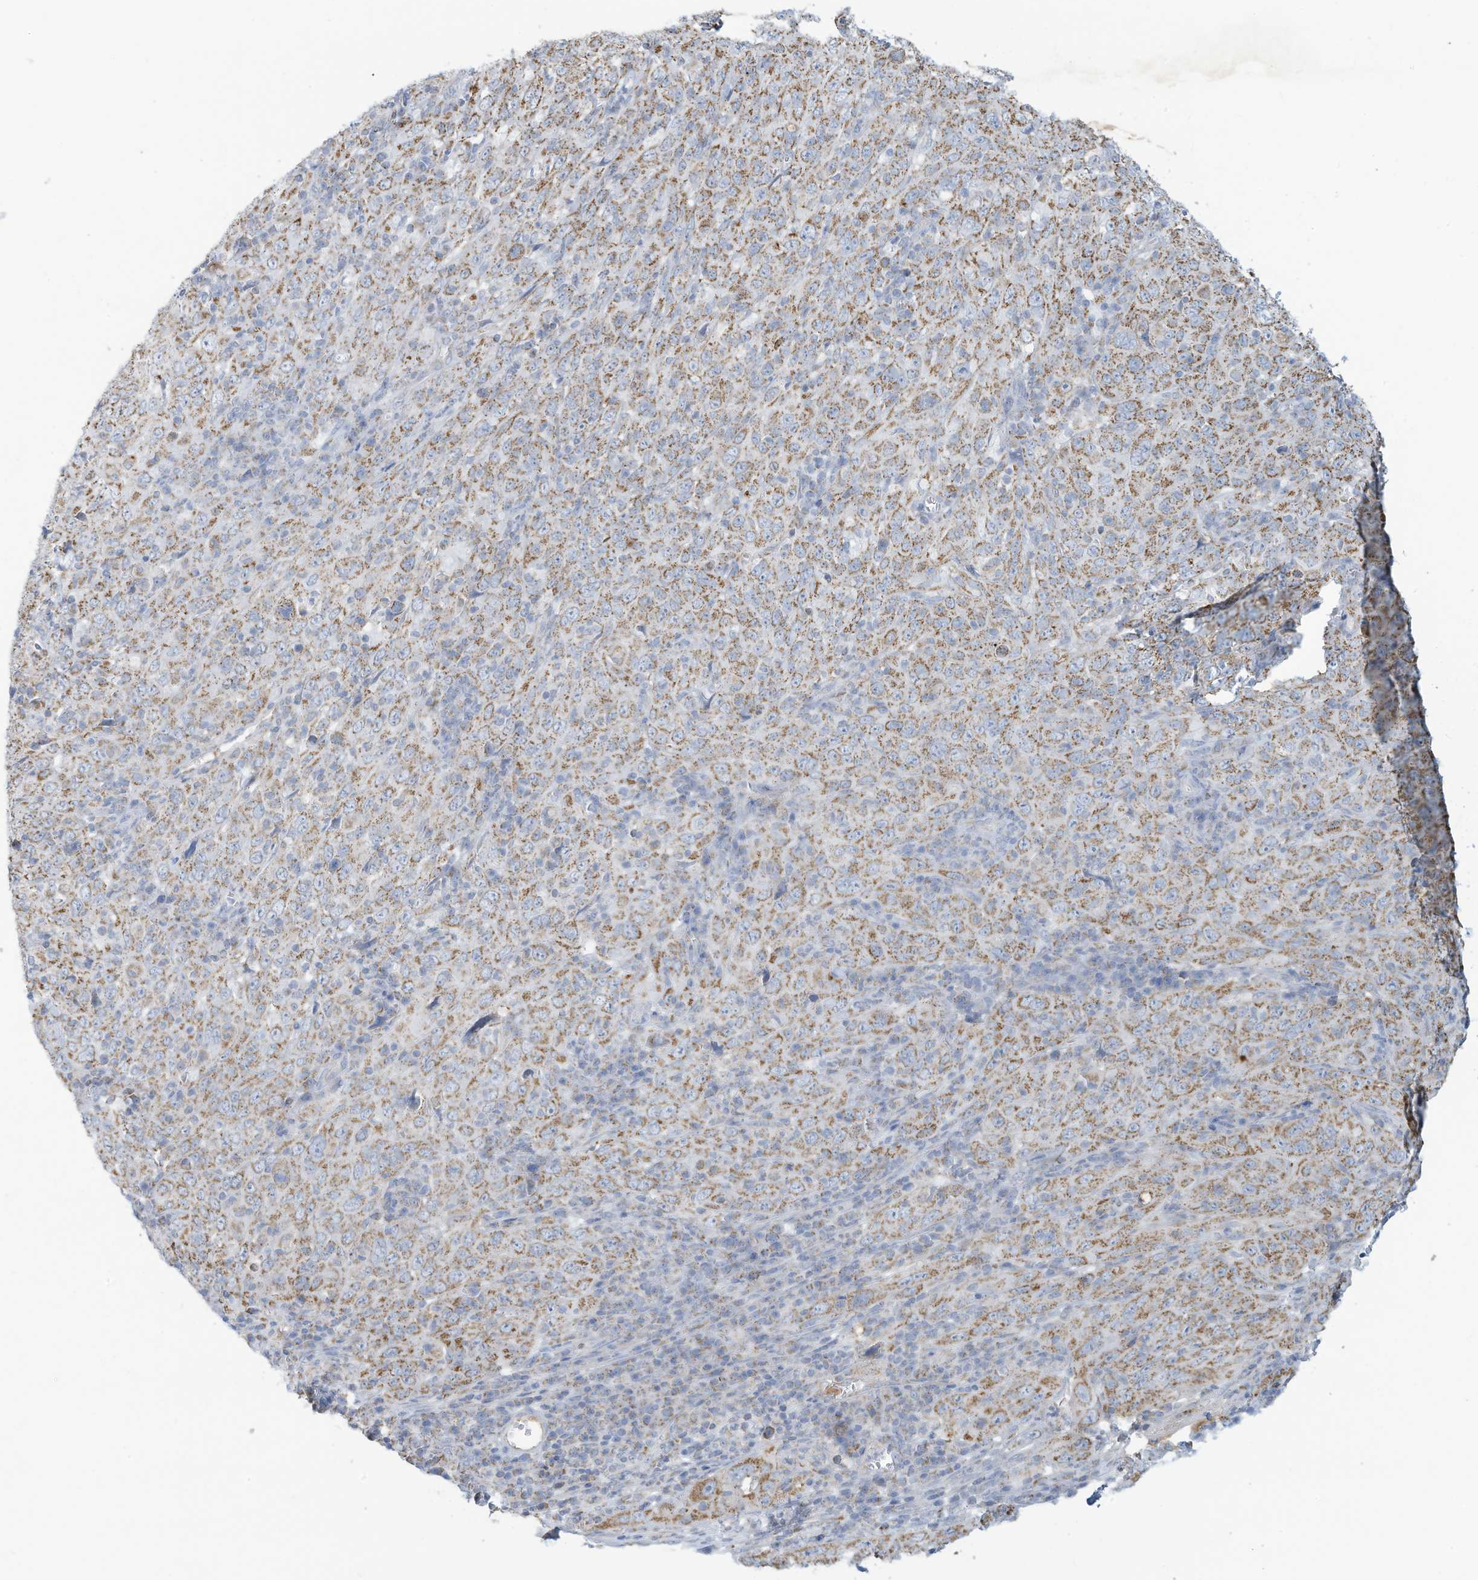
{"staining": {"intensity": "moderate", "quantity": "25%-75%", "location": "cytoplasmic/membranous"}, "tissue": "cervical cancer", "cell_type": "Tumor cells", "image_type": "cancer", "snomed": [{"axis": "morphology", "description": "Squamous cell carcinoma, NOS"}, {"axis": "topography", "description": "Cervix"}], "caption": "A micrograph showing moderate cytoplasmic/membranous staining in approximately 25%-75% of tumor cells in squamous cell carcinoma (cervical), as visualized by brown immunohistochemical staining.", "gene": "NLN", "patient": {"sex": "female", "age": 46}}